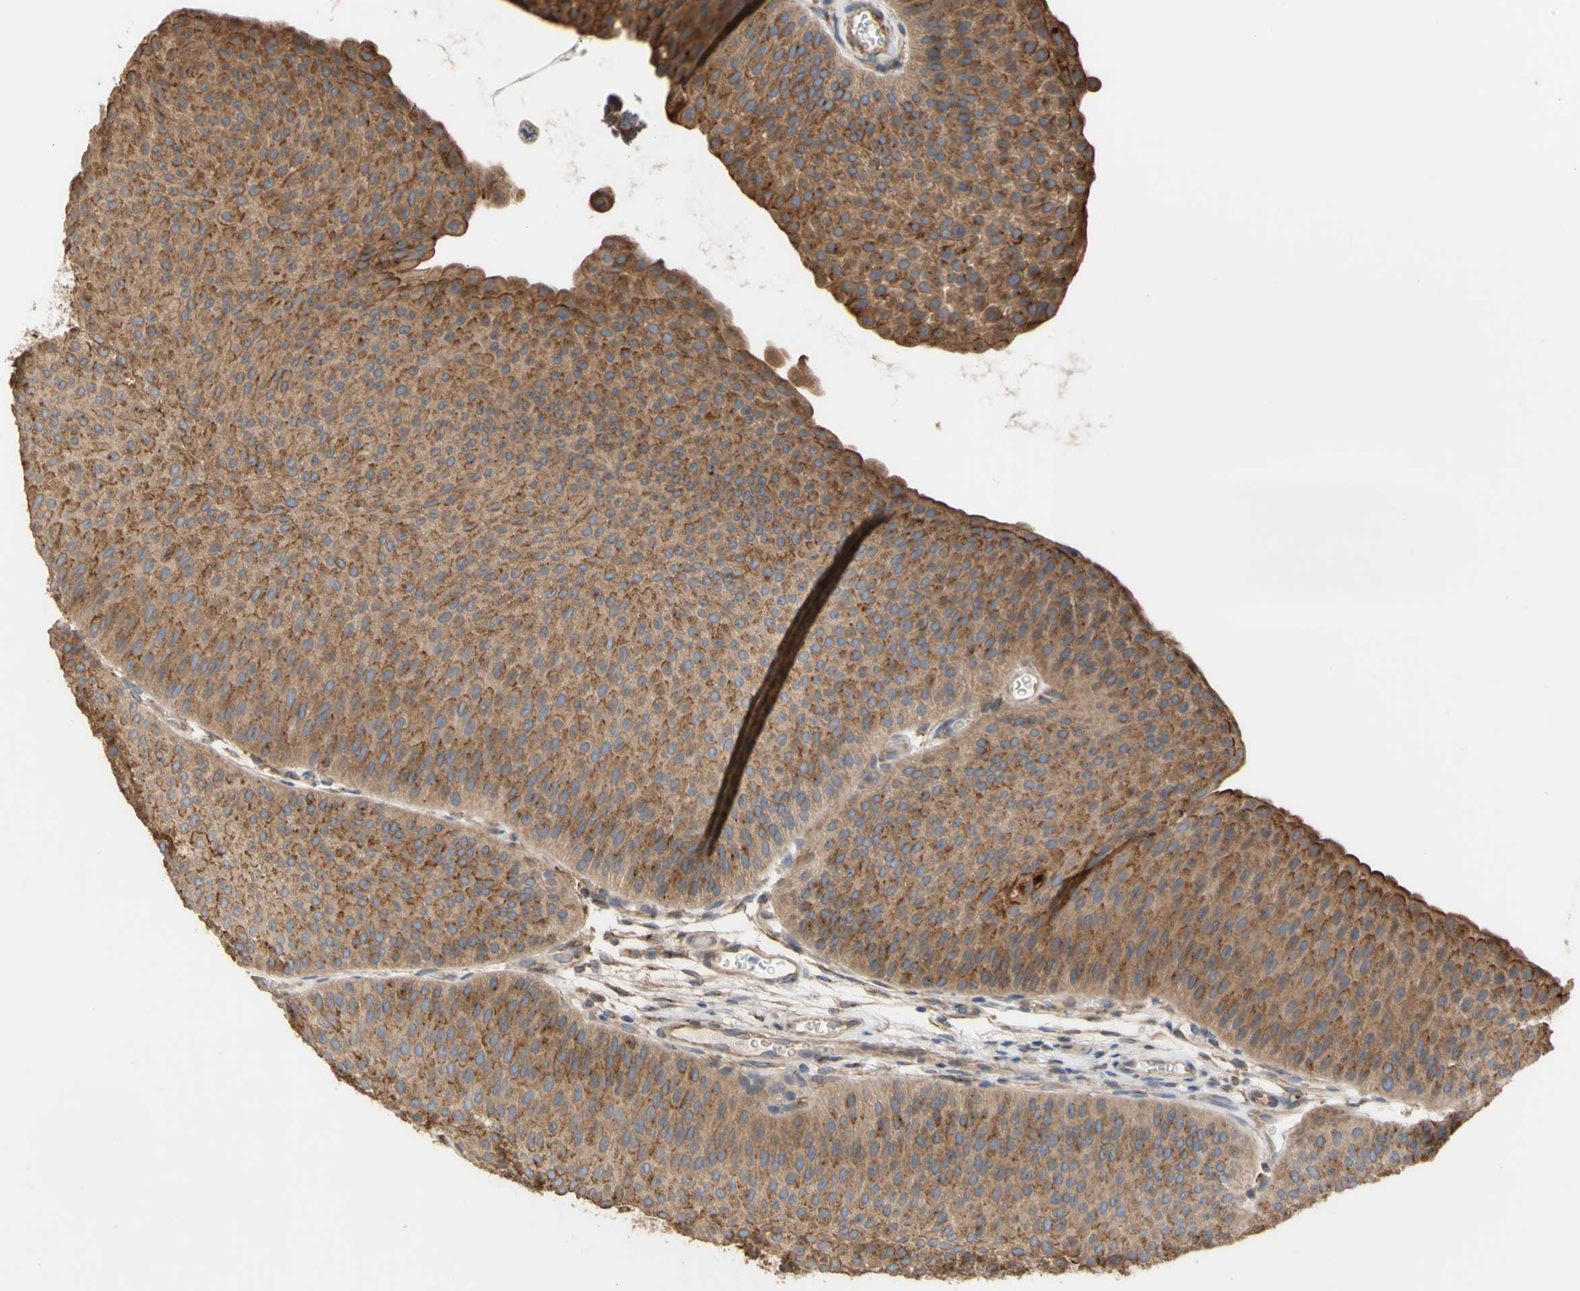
{"staining": {"intensity": "strong", "quantity": ">75%", "location": "cytoplasmic/membranous"}, "tissue": "urothelial cancer", "cell_type": "Tumor cells", "image_type": "cancer", "snomed": [{"axis": "morphology", "description": "Urothelial carcinoma, Low grade"}, {"axis": "topography", "description": "Urinary bladder"}], "caption": "A brown stain labels strong cytoplasmic/membranous expression of a protein in human low-grade urothelial carcinoma tumor cells. (brown staining indicates protein expression, while blue staining denotes nuclei).", "gene": "NECTIN3", "patient": {"sex": "female", "age": 60}}